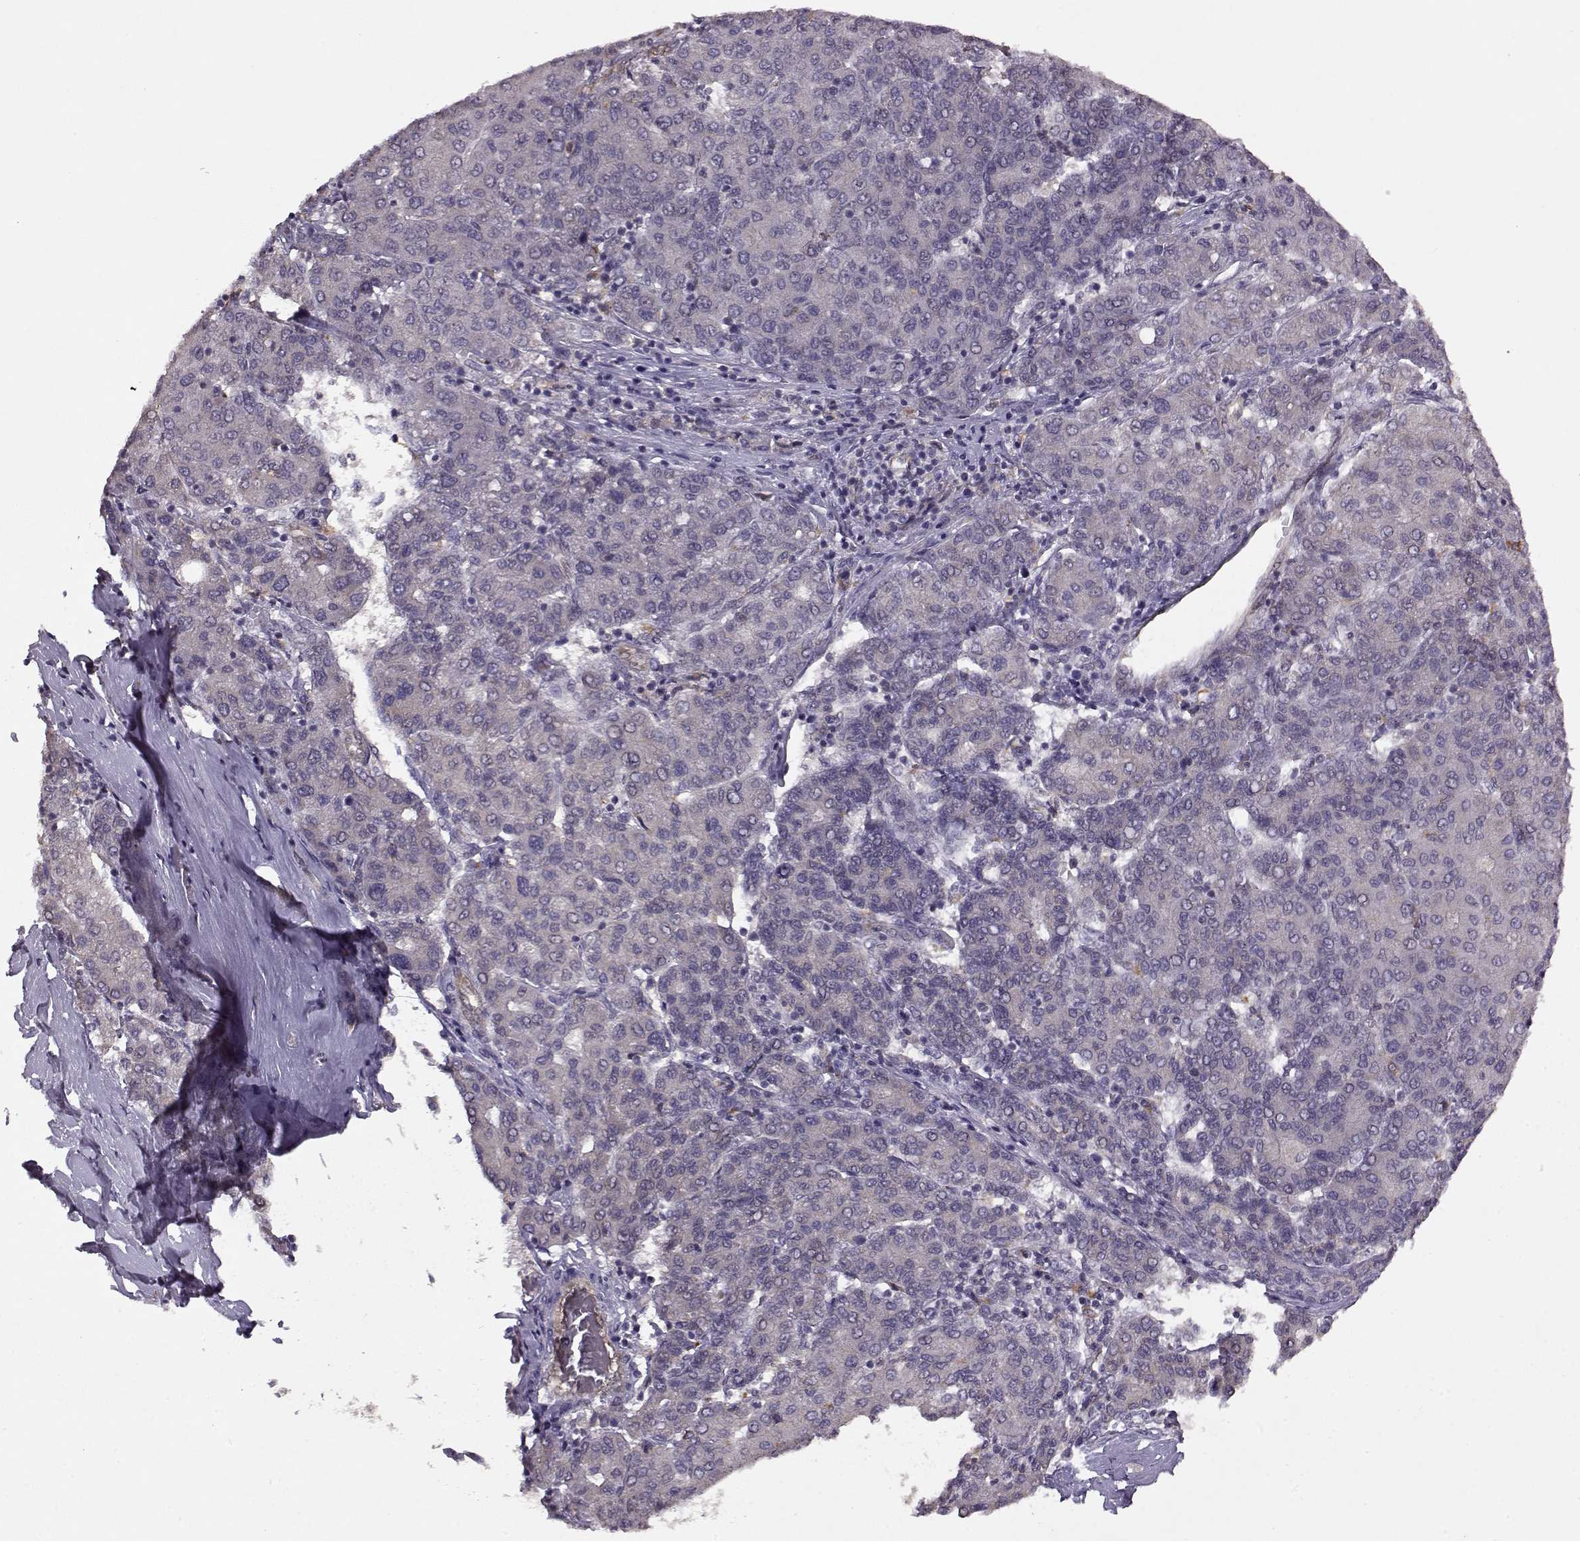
{"staining": {"intensity": "negative", "quantity": "none", "location": "none"}, "tissue": "liver cancer", "cell_type": "Tumor cells", "image_type": "cancer", "snomed": [{"axis": "morphology", "description": "Carcinoma, Hepatocellular, NOS"}, {"axis": "topography", "description": "Liver"}], "caption": "A high-resolution histopathology image shows immunohistochemistry staining of liver hepatocellular carcinoma, which shows no significant positivity in tumor cells.", "gene": "BMX", "patient": {"sex": "male", "age": 65}}